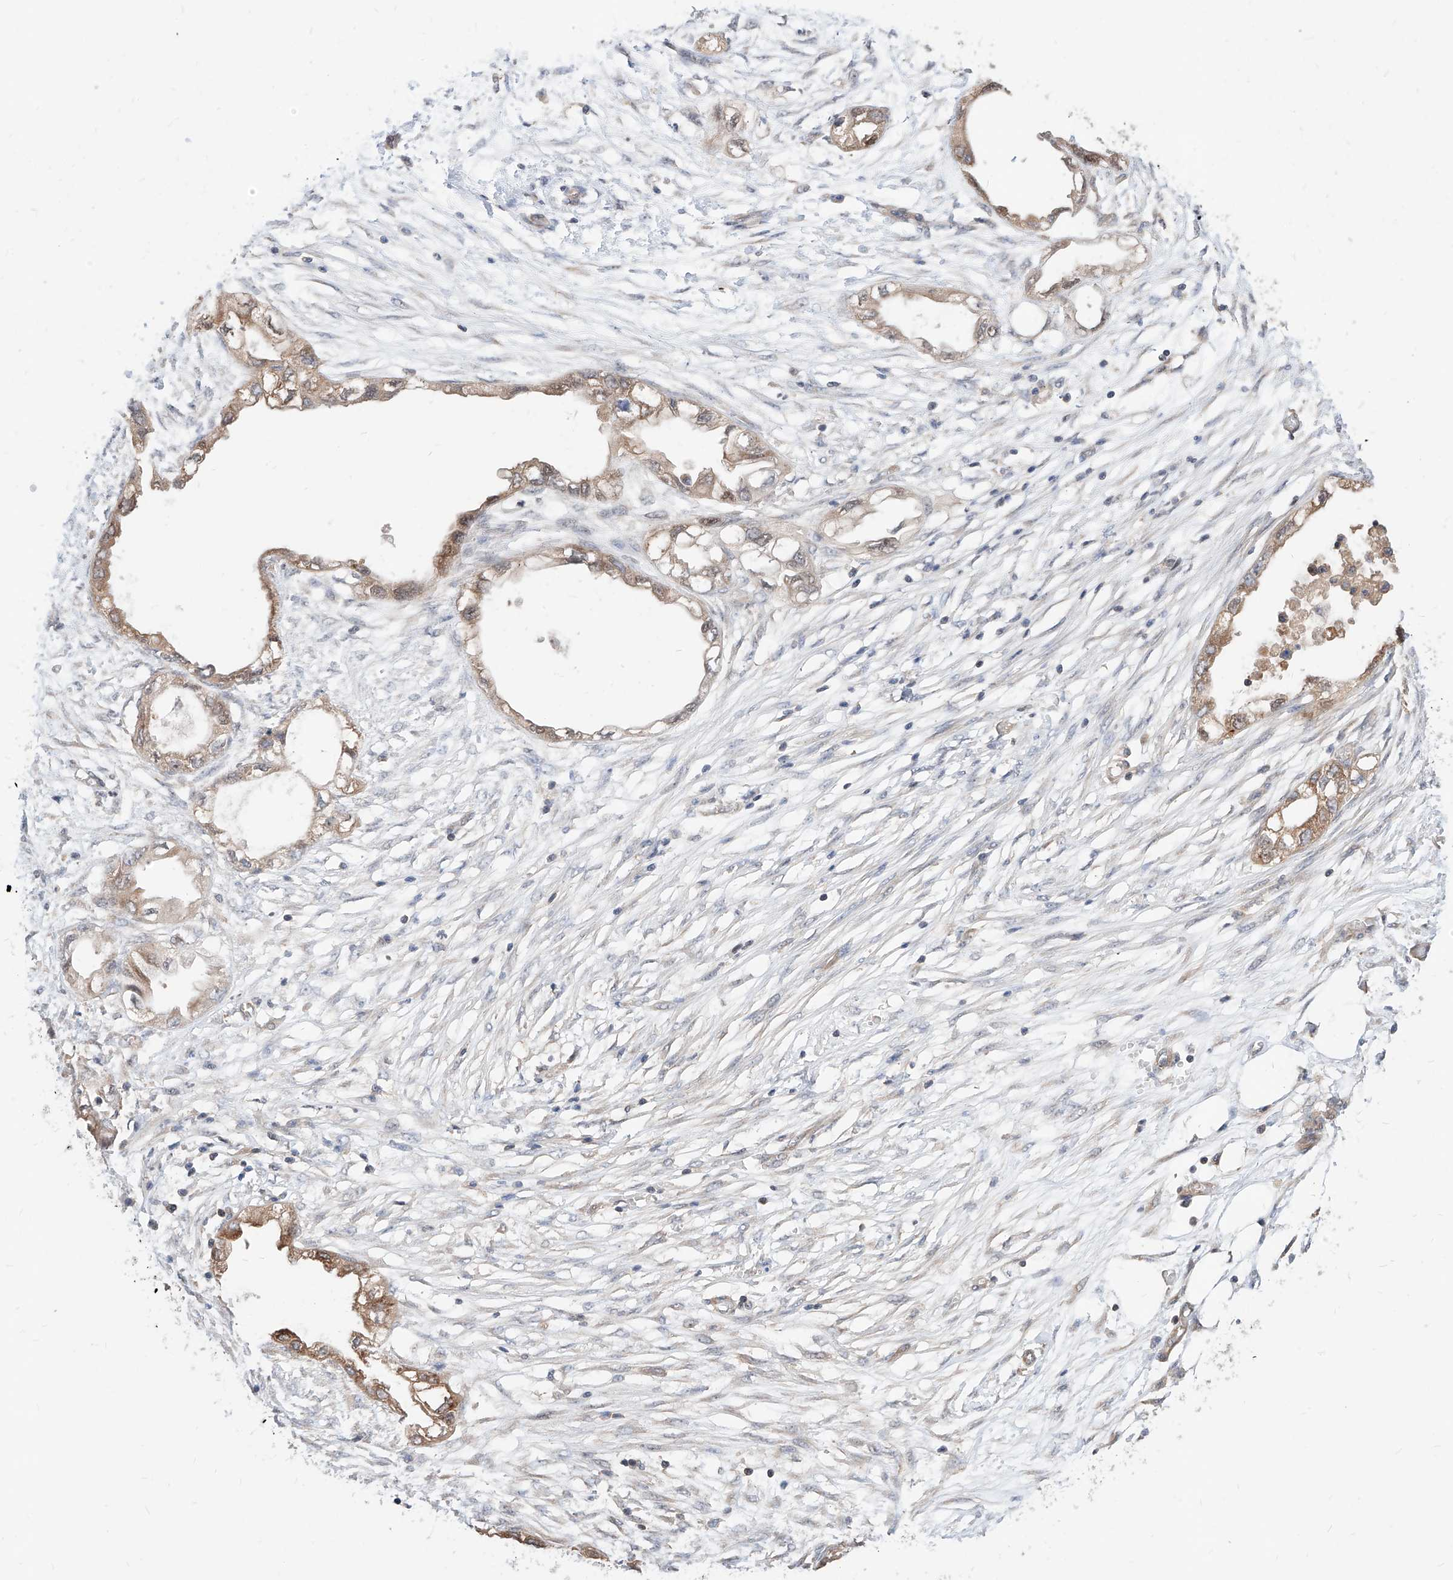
{"staining": {"intensity": "moderate", "quantity": "25%-75%", "location": "cytoplasmic/membranous"}, "tissue": "endometrial cancer", "cell_type": "Tumor cells", "image_type": "cancer", "snomed": [{"axis": "morphology", "description": "Adenocarcinoma, NOS"}, {"axis": "morphology", "description": "Adenocarcinoma, metastatic, NOS"}, {"axis": "topography", "description": "Adipose tissue"}, {"axis": "topography", "description": "Endometrium"}], "caption": "About 25%-75% of tumor cells in human adenocarcinoma (endometrial) display moderate cytoplasmic/membranous protein staining as visualized by brown immunohistochemical staining.", "gene": "TSNAX", "patient": {"sex": "female", "age": 67}}